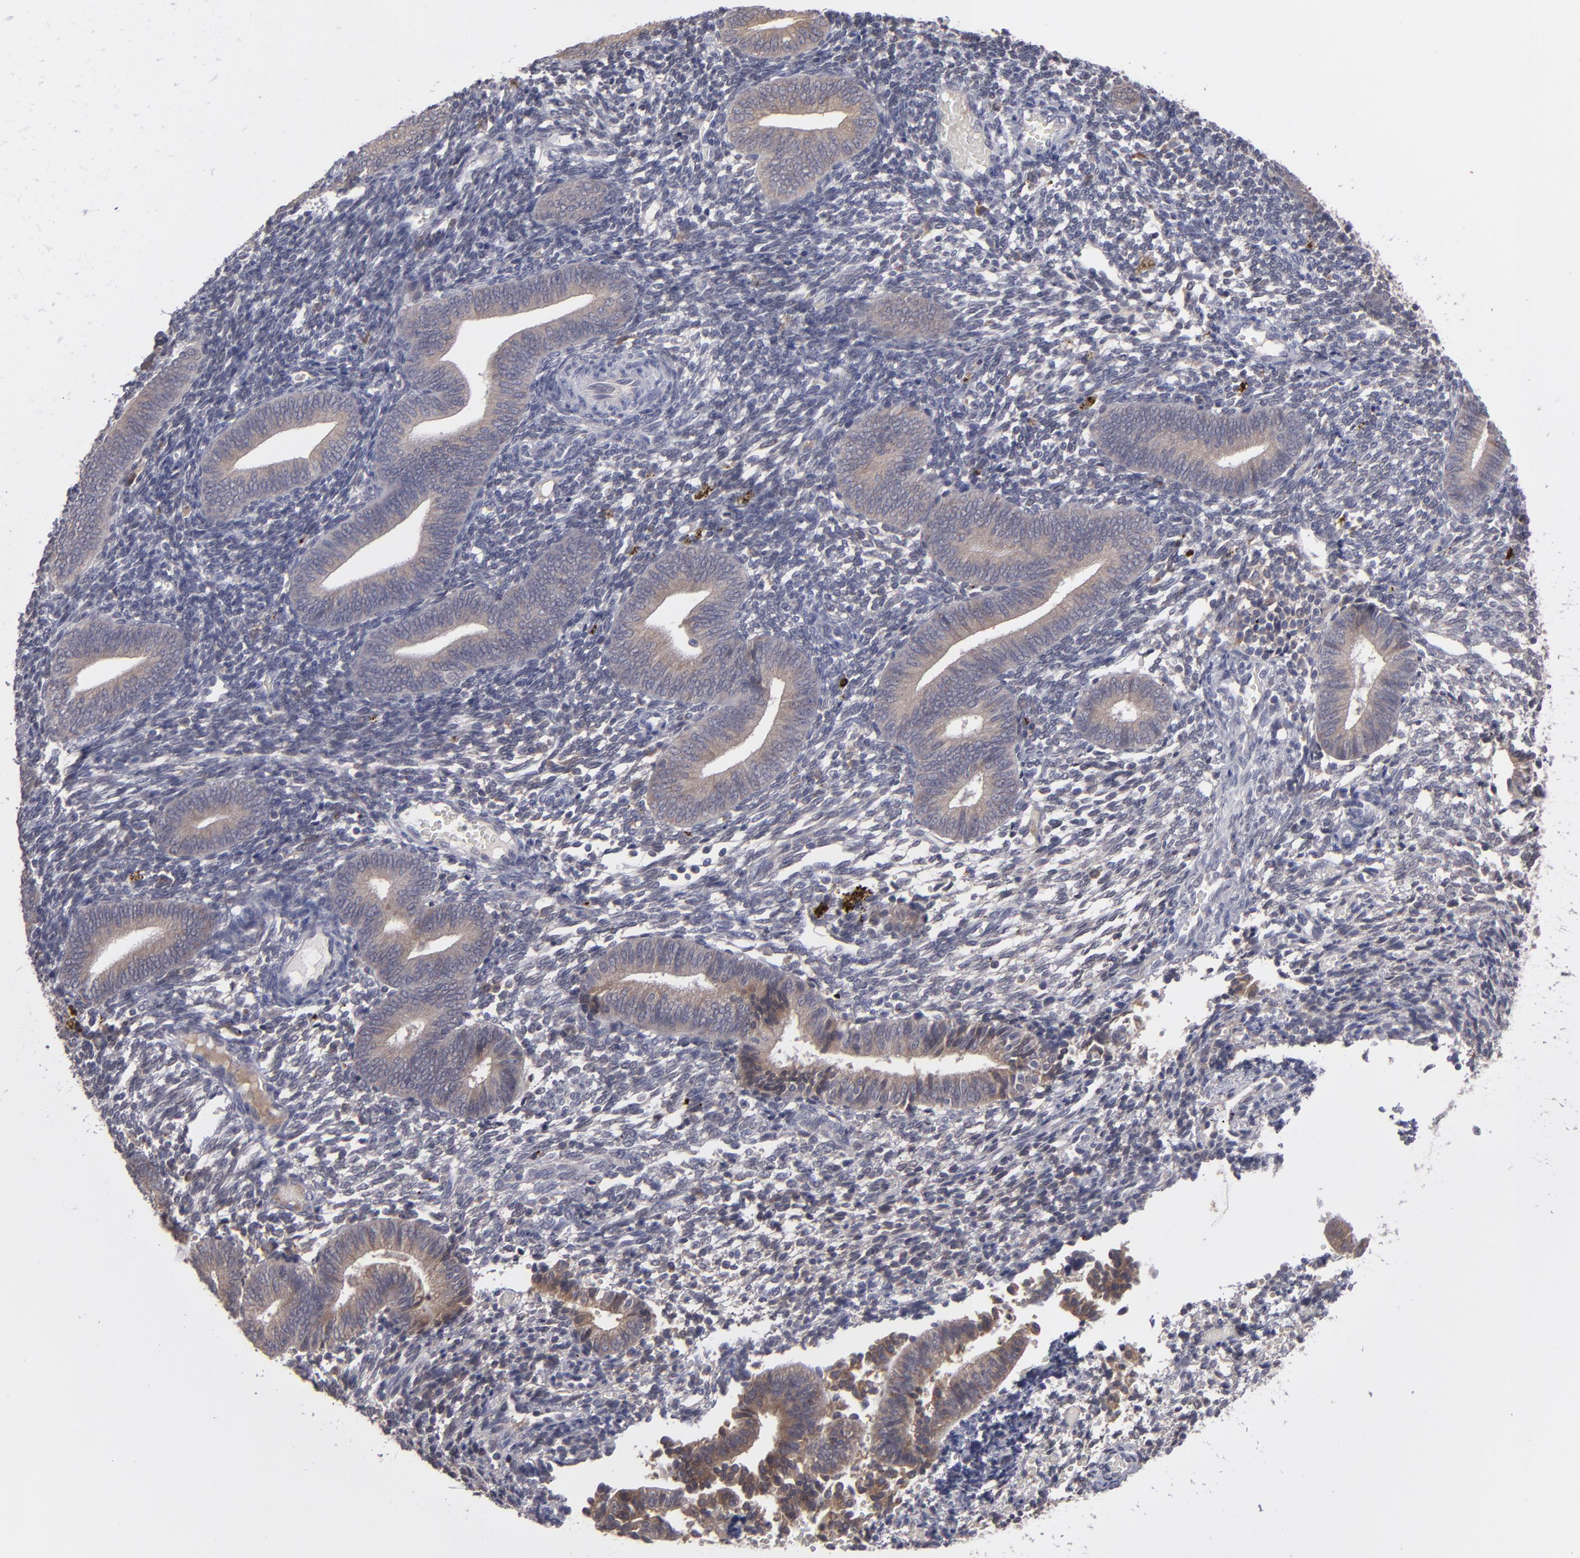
{"staining": {"intensity": "moderate", "quantity": "<25%", "location": "cytoplasmic/membranous"}, "tissue": "endometrium", "cell_type": "Cells in endometrial stroma", "image_type": "normal", "snomed": [{"axis": "morphology", "description": "Normal tissue, NOS"}, {"axis": "topography", "description": "Uterus"}, {"axis": "topography", "description": "Endometrium"}], "caption": "Endometrium stained for a protein (brown) displays moderate cytoplasmic/membranous positive expression in approximately <25% of cells in endometrial stroma.", "gene": "IL12A", "patient": {"sex": "female", "age": 33}}